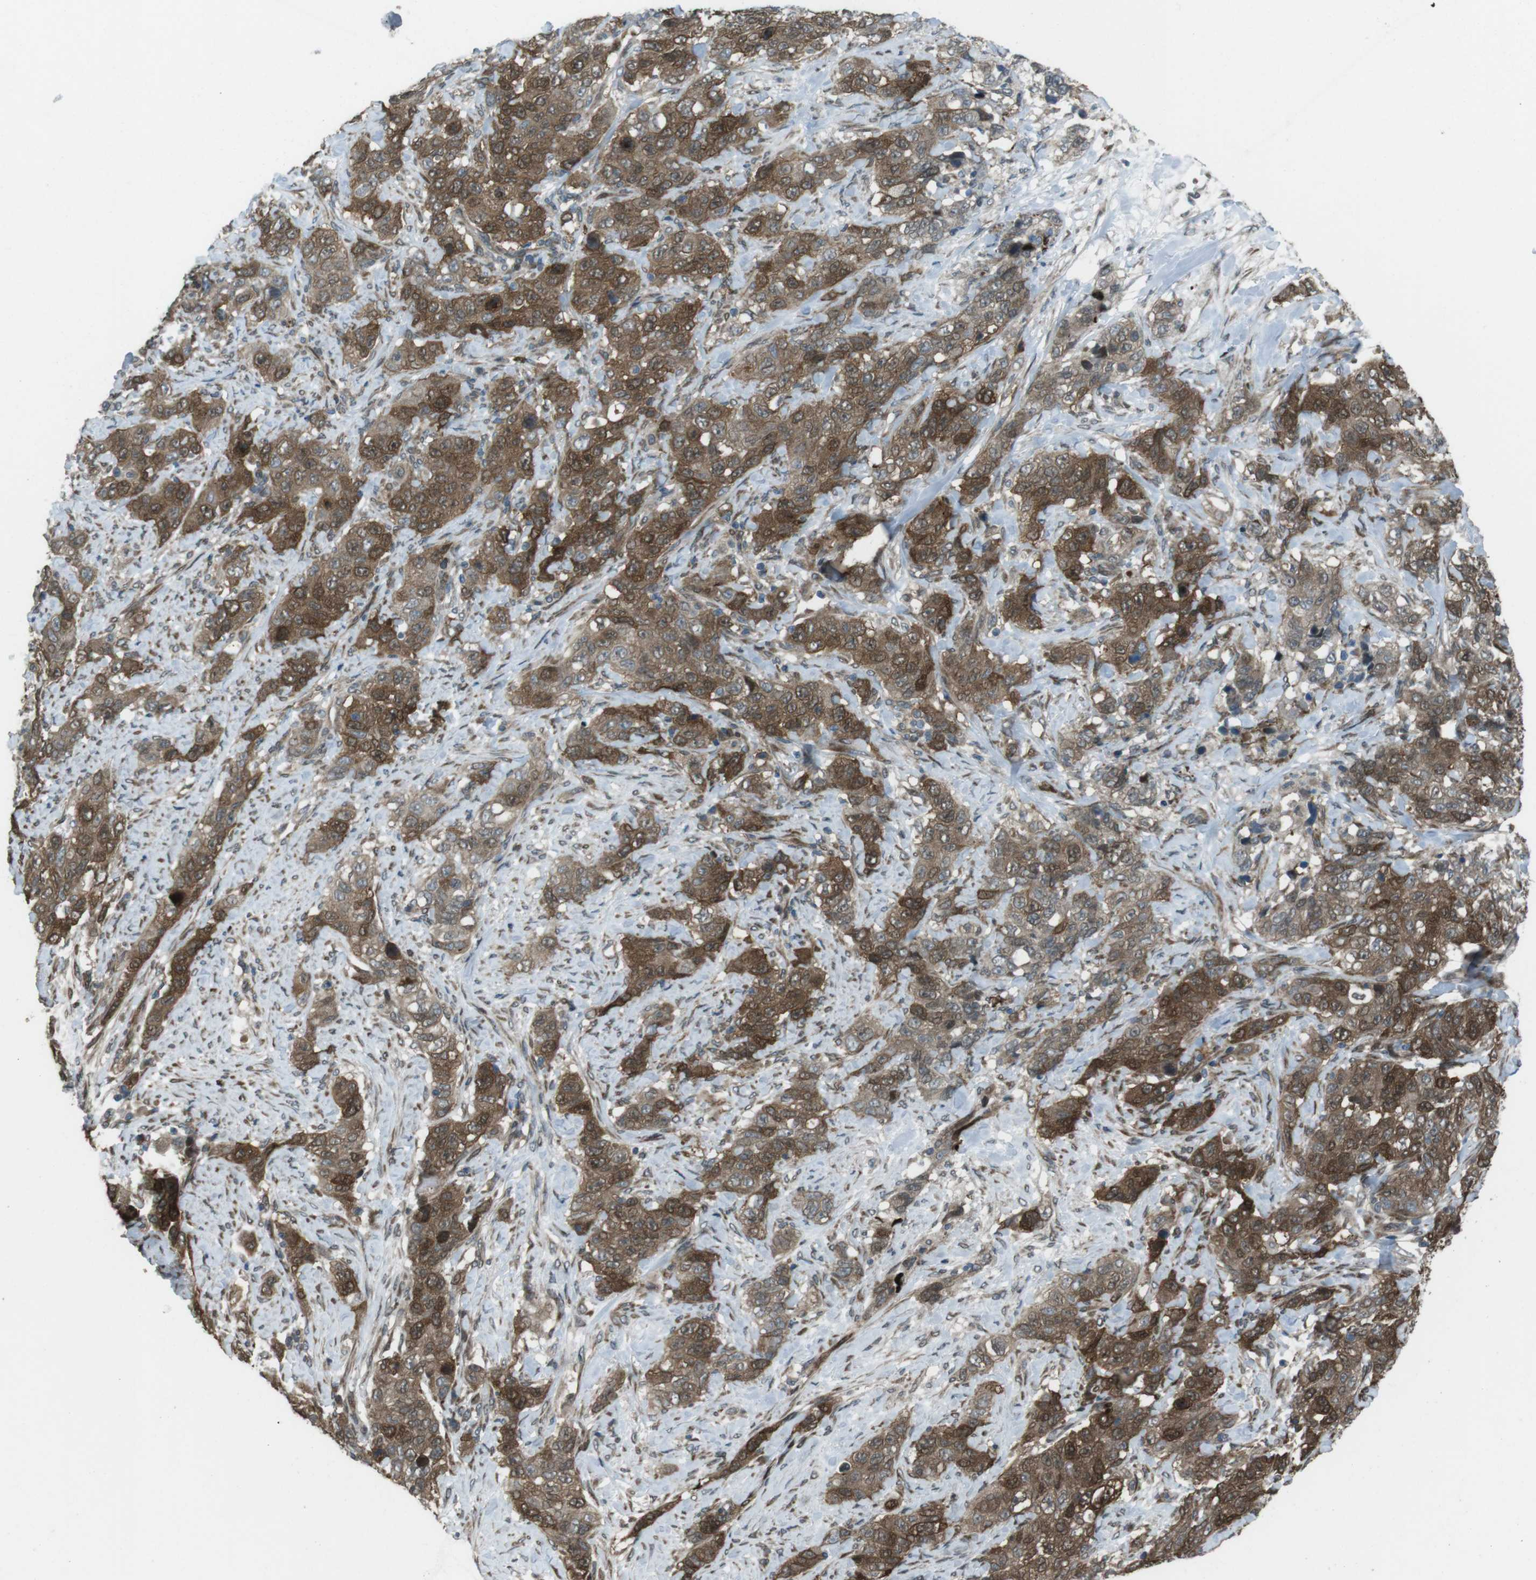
{"staining": {"intensity": "strong", "quantity": ">75%", "location": "cytoplasmic/membranous"}, "tissue": "stomach cancer", "cell_type": "Tumor cells", "image_type": "cancer", "snomed": [{"axis": "morphology", "description": "Adenocarcinoma, NOS"}, {"axis": "topography", "description": "Stomach"}], "caption": "Brown immunohistochemical staining in stomach adenocarcinoma reveals strong cytoplasmic/membranous positivity in approximately >75% of tumor cells.", "gene": "ZNF330", "patient": {"sex": "male", "age": 48}}